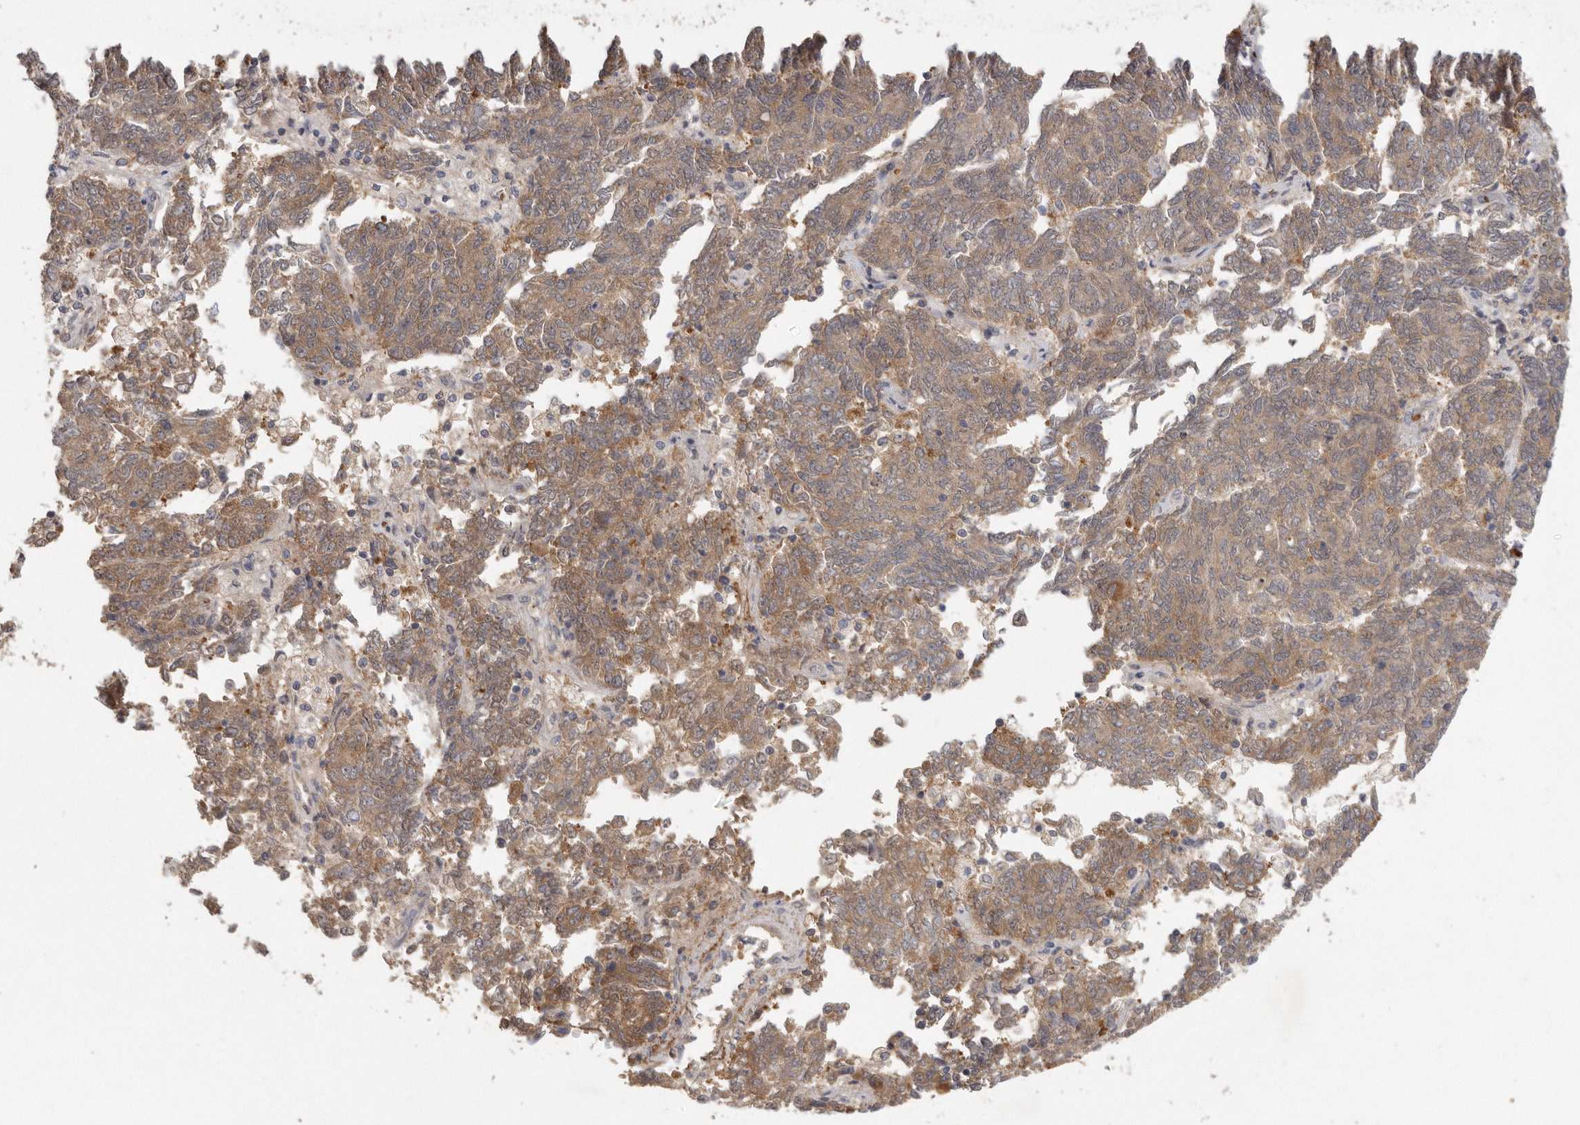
{"staining": {"intensity": "moderate", "quantity": ">75%", "location": "cytoplasmic/membranous"}, "tissue": "endometrial cancer", "cell_type": "Tumor cells", "image_type": "cancer", "snomed": [{"axis": "morphology", "description": "Adenocarcinoma, NOS"}, {"axis": "topography", "description": "Endometrium"}], "caption": "DAB (3,3'-diaminobenzidine) immunohistochemical staining of human endometrial cancer (adenocarcinoma) demonstrates moderate cytoplasmic/membranous protein staining in about >75% of tumor cells.", "gene": "CFAP298", "patient": {"sex": "female", "age": 80}}